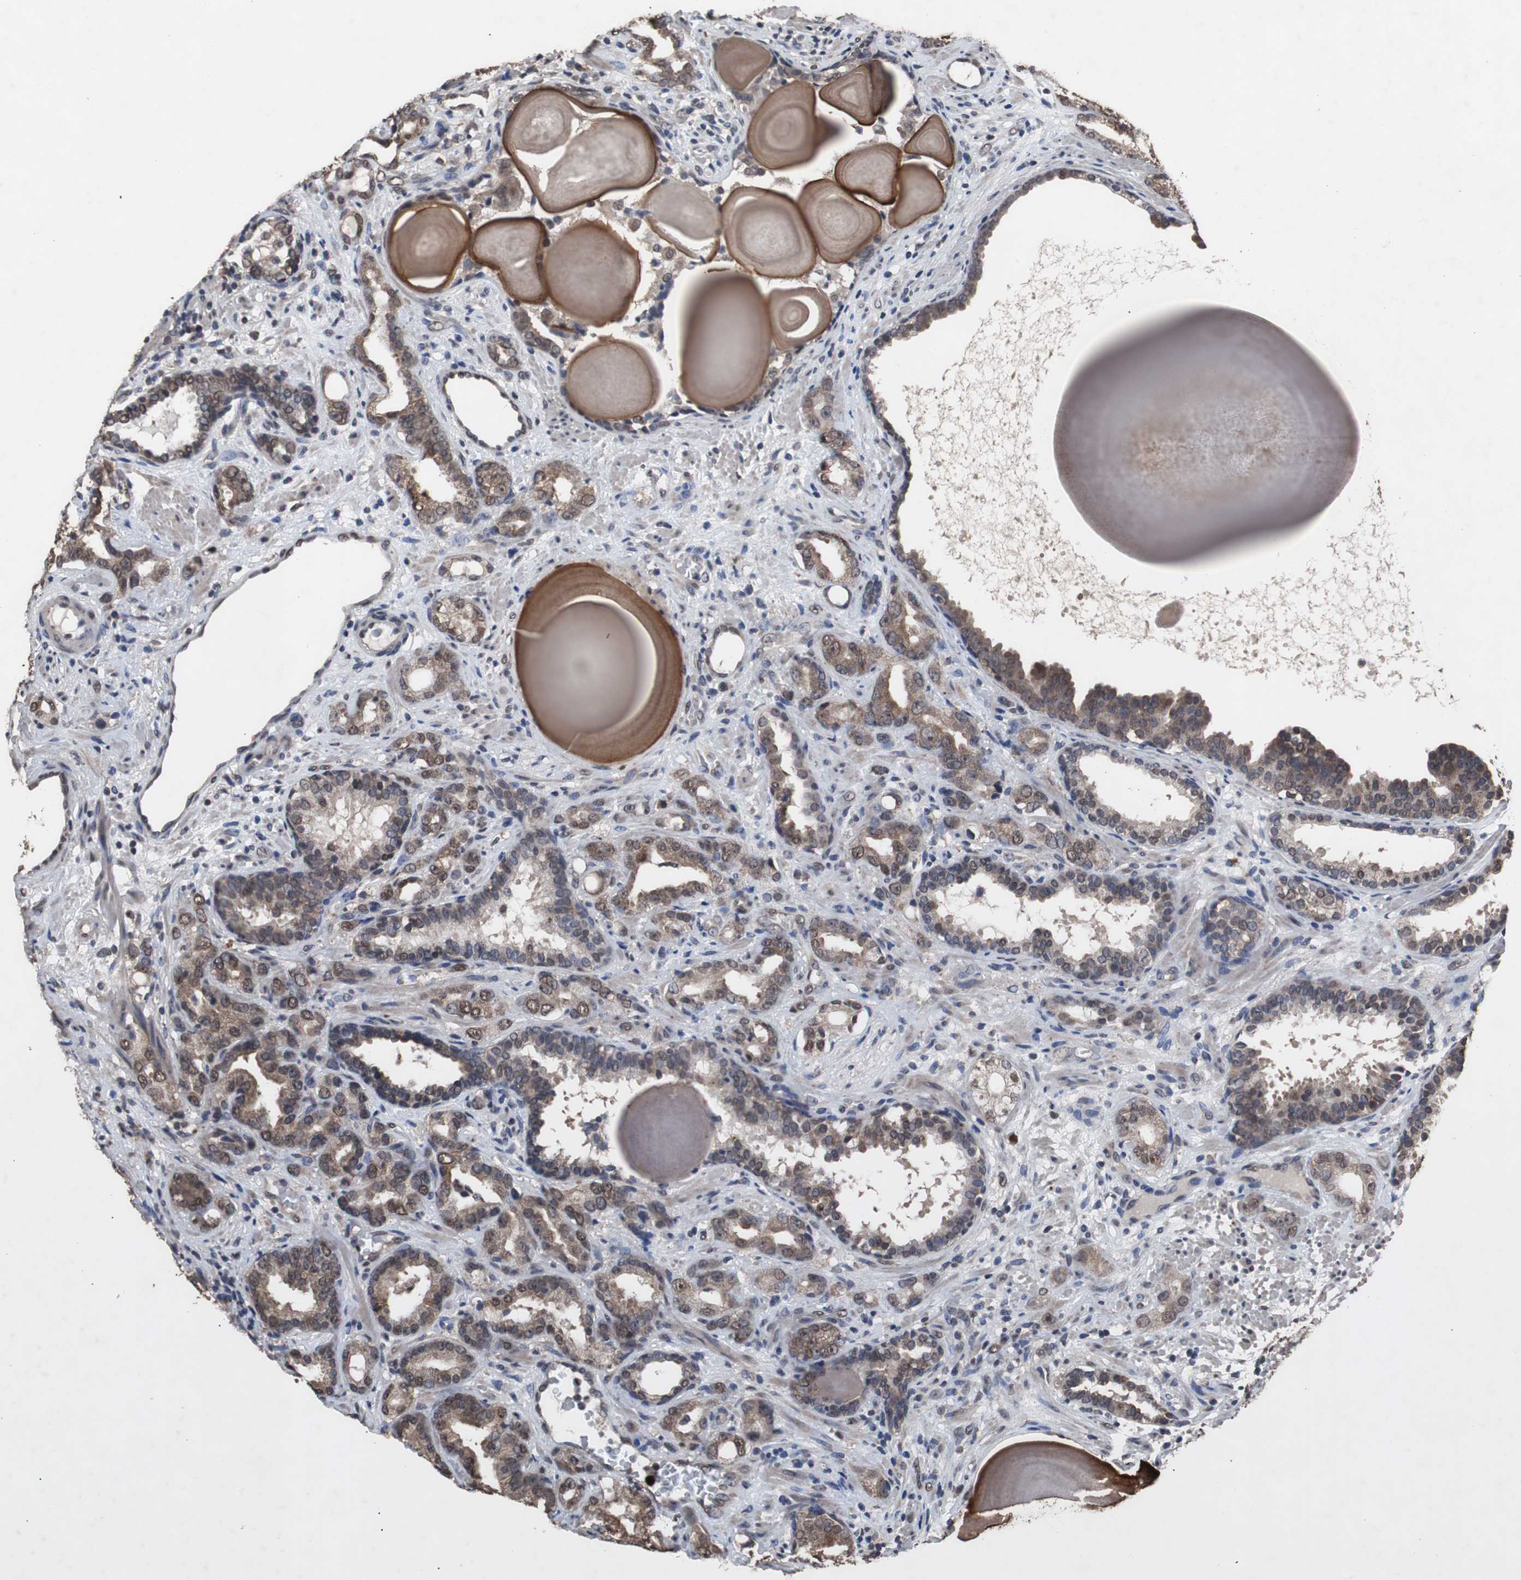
{"staining": {"intensity": "moderate", "quantity": ">75%", "location": "cytoplasmic/membranous"}, "tissue": "prostate cancer", "cell_type": "Tumor cells", "image_type": "cancer", "snomed": [{"axis": "morphology", "description": "Adenocarcinoma, Low grade"}, {"axis": "topography", "description": "Prostate"}], "caption": "A photomicrograph showing moderate cytoplasmic/membranous positivity in approximately >75% of tumor cells in prostate low-grade adenocarcinoma, as visualized by brown immunohistochemical staining.", "gene": "MED27", "patient": {"sex": "male", "age": 63}}